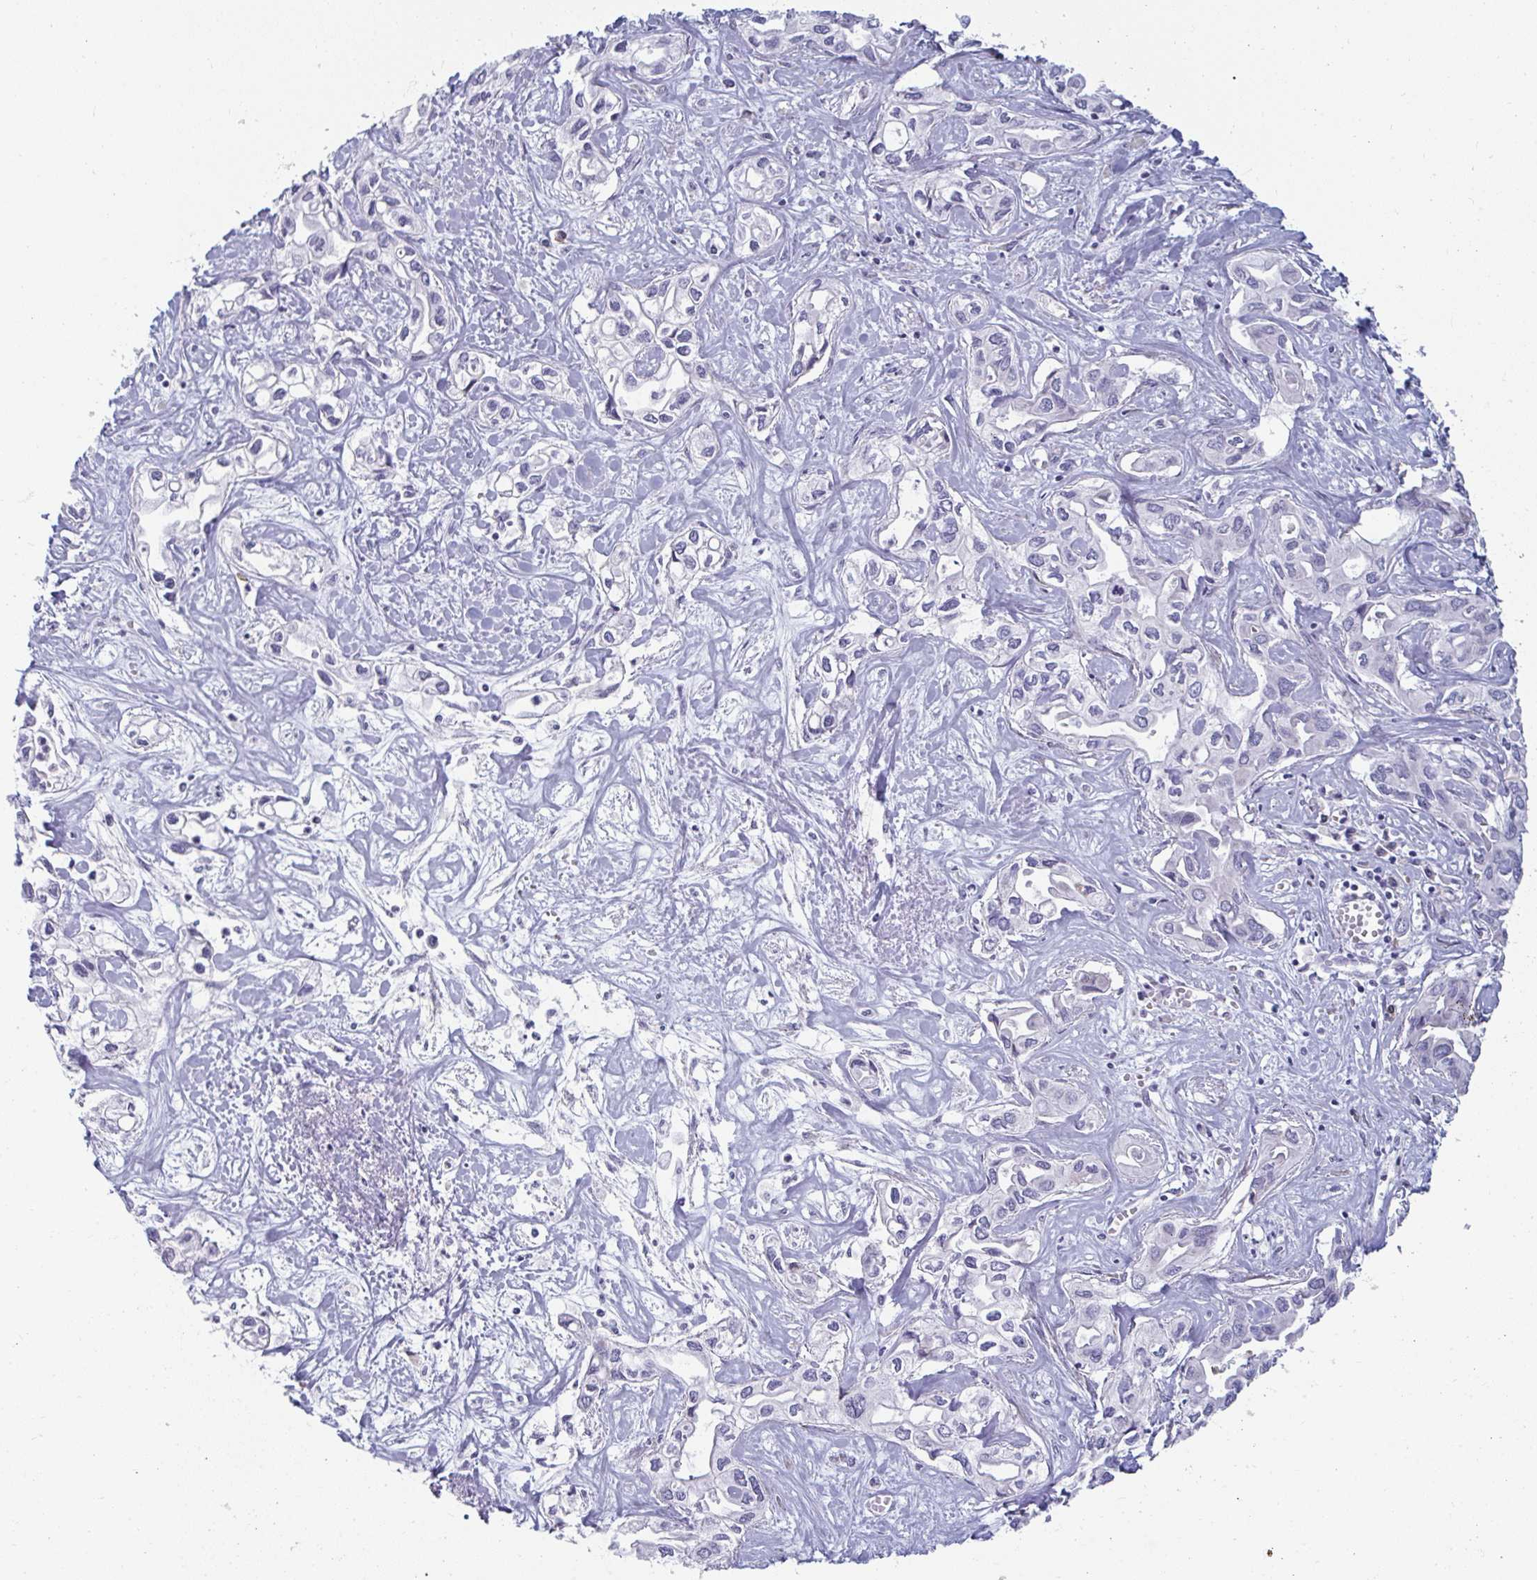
{"staining": {"intensity": "negative", "quantity": "none", "location": "none"}, "tissue": "liver cancer", "cell_type": "Tumor cells", "image_type": "cancer", "snomed": [{"axis": "morphology", "description": "Cholangiocarcinoma"}, {"axis": "topography", "description": "Liver"}], "caption": "The photomicrograph demonstrates no staining of tumor cells in liver cholangiocarcinoma.", "gene": "SHROOM1", "patient": {"sex": "female", "age": 64}}